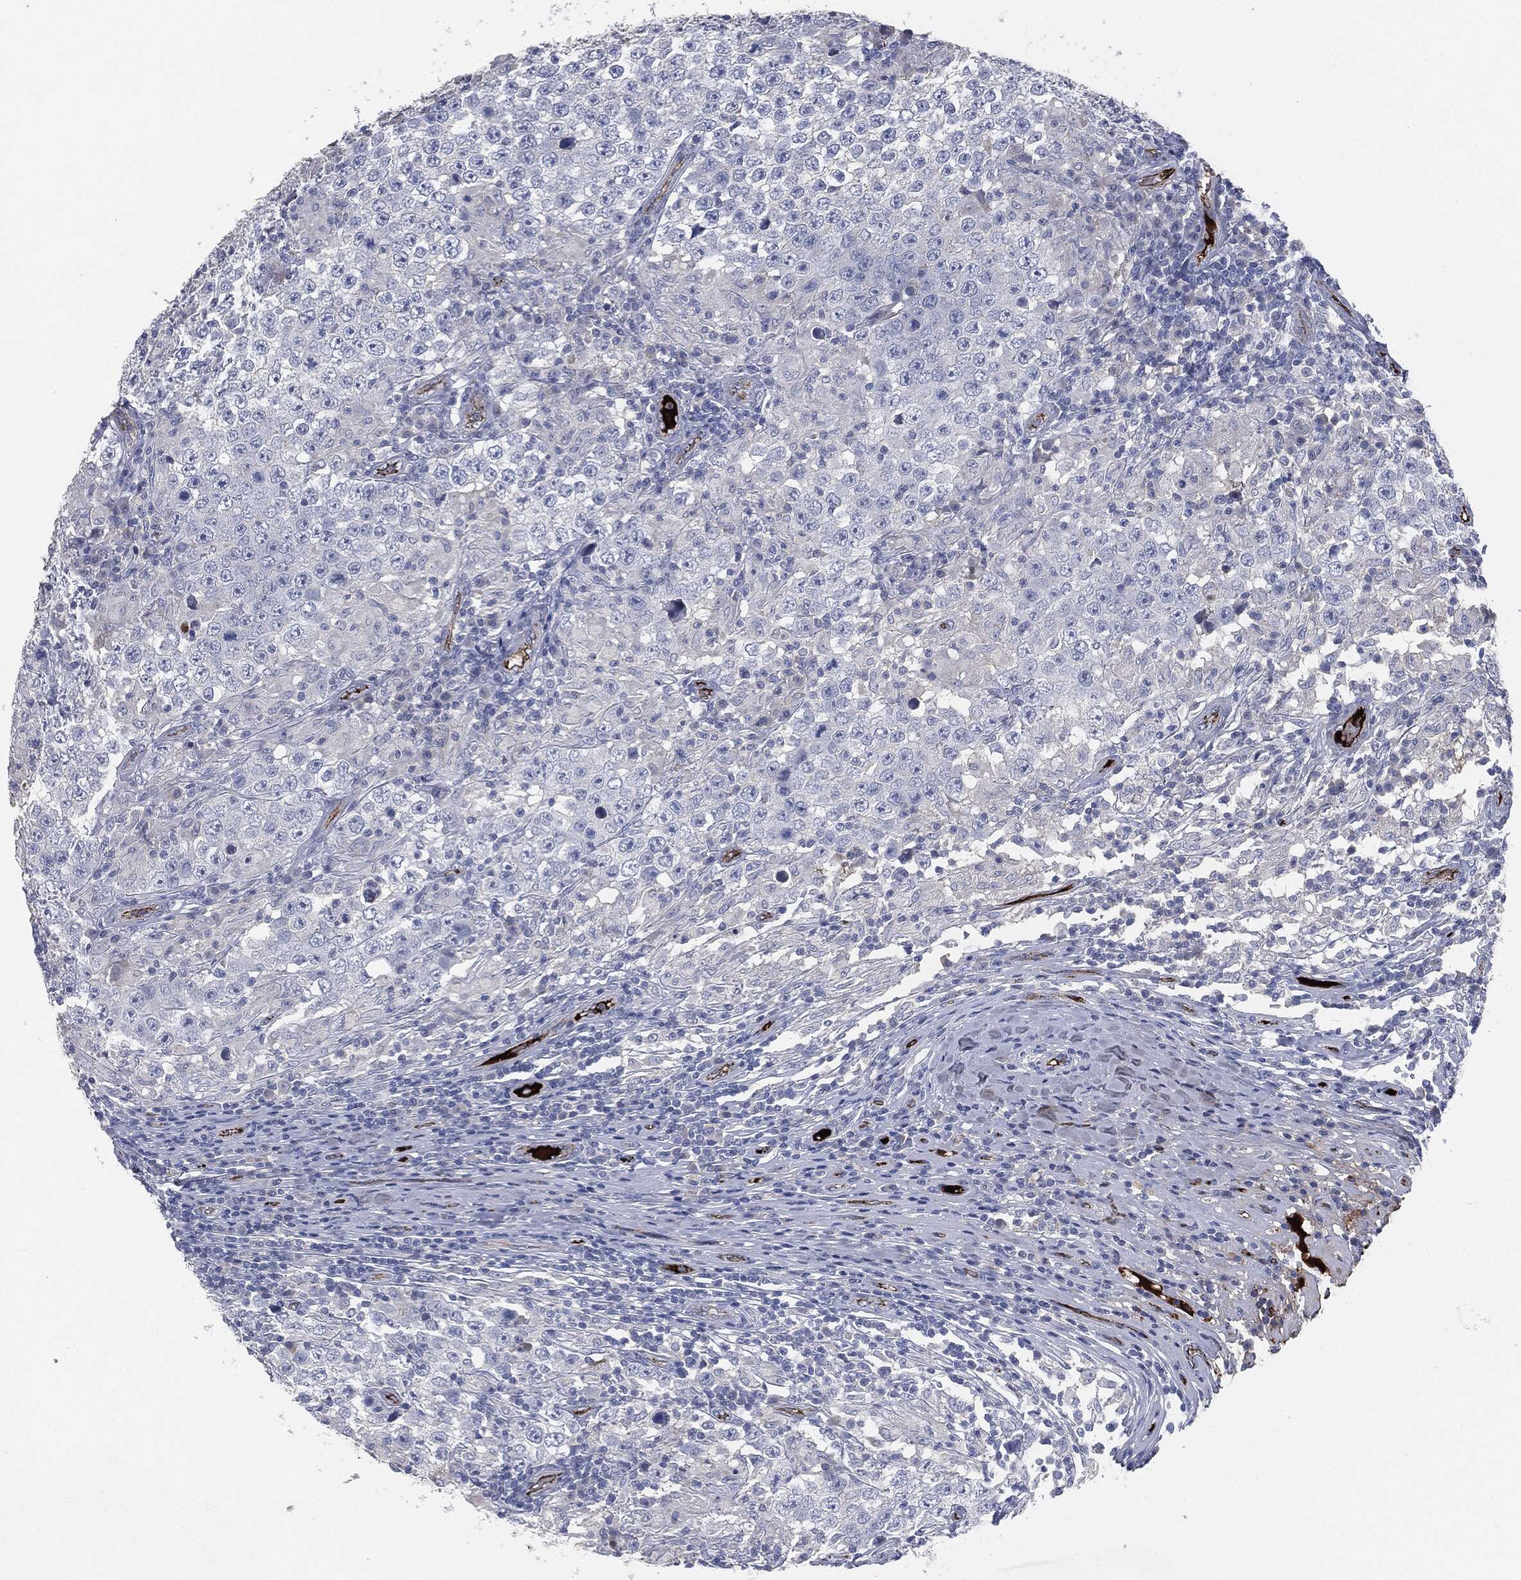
{"staining": {"intensity": "negative", "quantity": "none", "location": "none"}, "tissue": "testis cancer", "cell_type": "Tumor cells", "image_type": "cancer", "snomed": [{"axis": "morphology", "description": "Seminoma, NOS"}, {"axis": "morphology", "description": "Carcinoma, Embryonal, NOS"}, {"axis": "topography", "description": "Testis"}], "caption": "Immunohistochemistry (IHC) of human testis seminoma exhibits no positivity in tumor cells.", "gene": "APOB", "patient": {"sex": "male", "age": 41}}